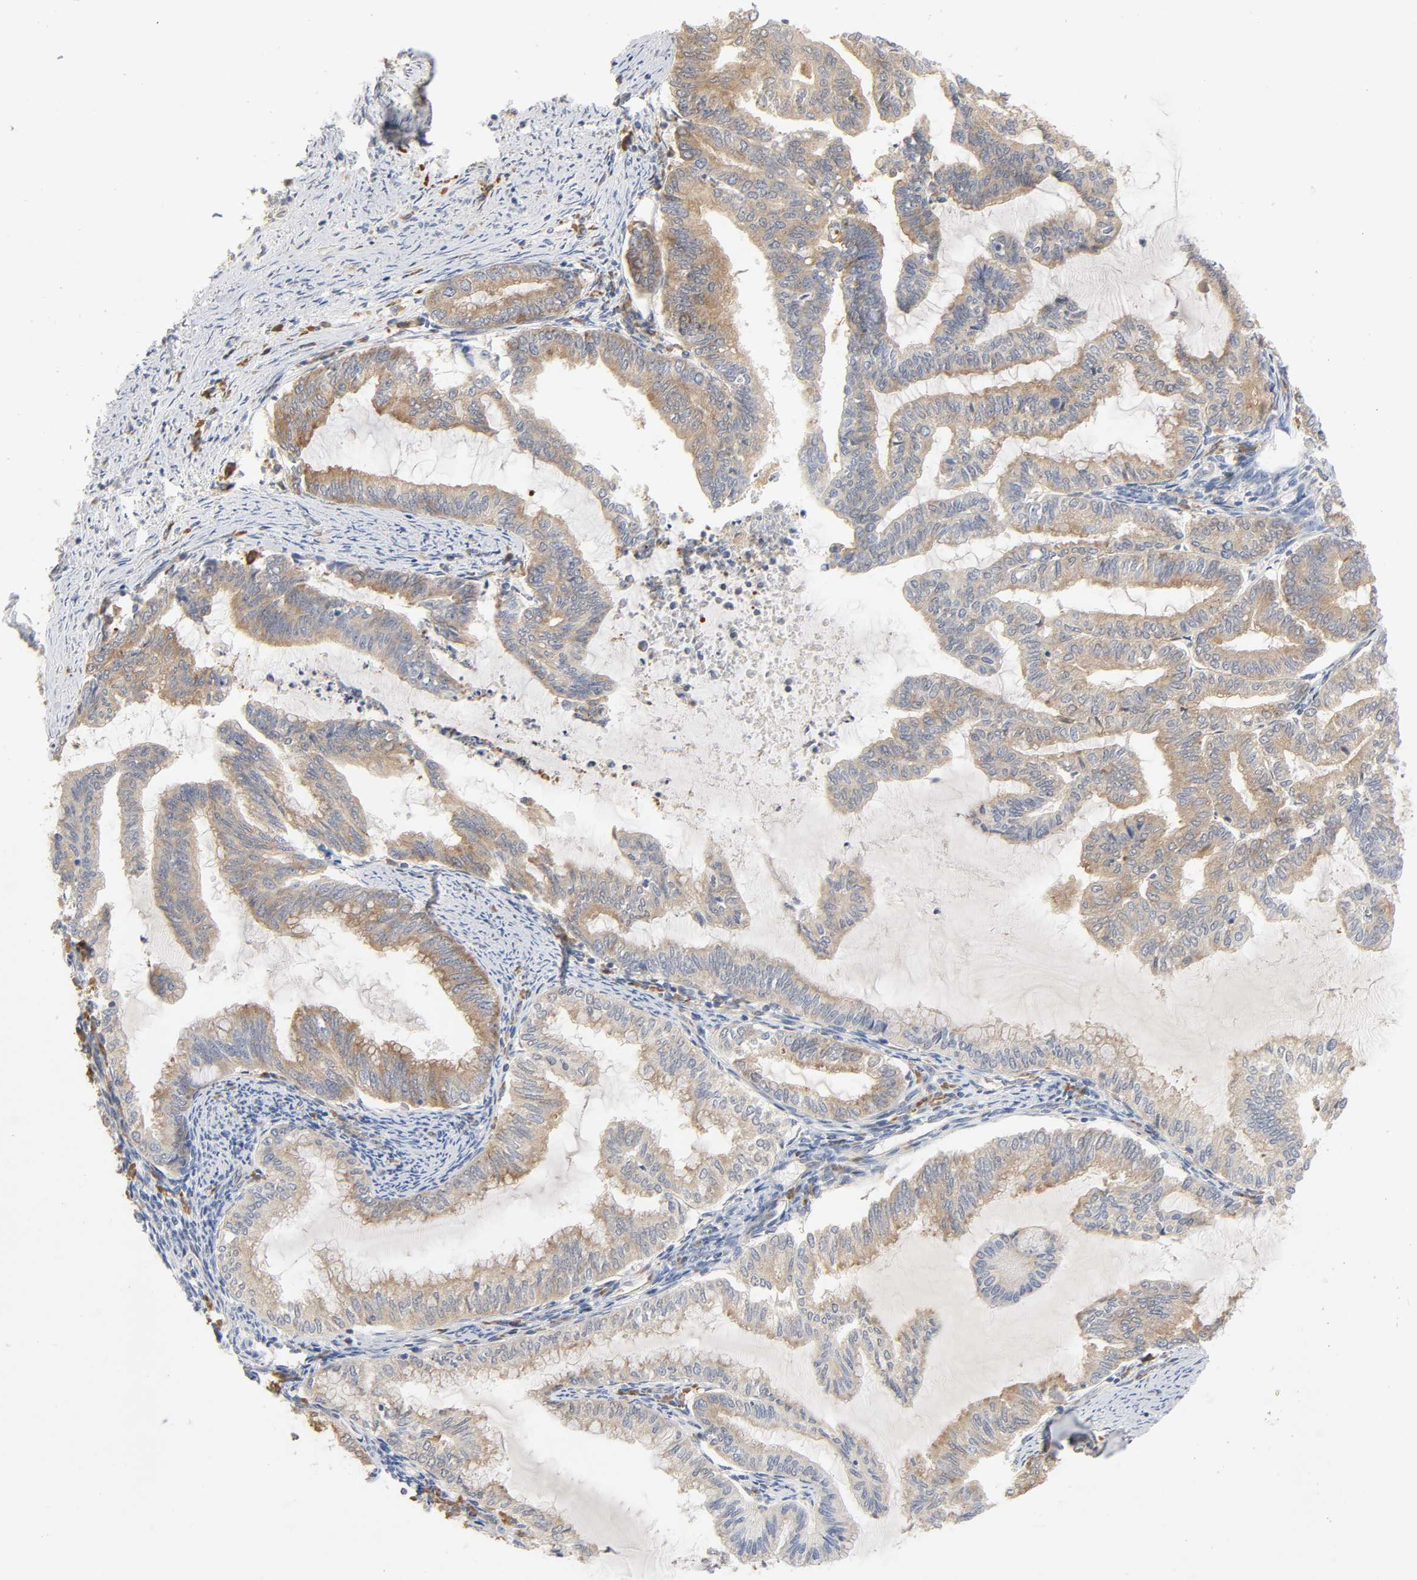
{"staining": {"intensity": "weak", "quantity": ">75%", "location": "cytoplasmic/membranous"}, "tissue": "endometrial cancer", "cell_type": "Tumor cells", "image_type": "cancer", "snomed": [{"axis": "morphology", "description": "Adenocarcinoma, NOS"}, {"axis": "topography", "description": "Endometrium"}], "caption": "Endometrial cancer was stained to show a protein in brown. There is low levels of weak cytoplasmic/membranous expression in approximately >75% of tumor cells. (DAB (3,3'-diaminobenzidine) IHC, brown staining for protein, blue staining for nuclei).", "gene": "SCHIP1", "patient": {"sex": "female", "age": 79}}